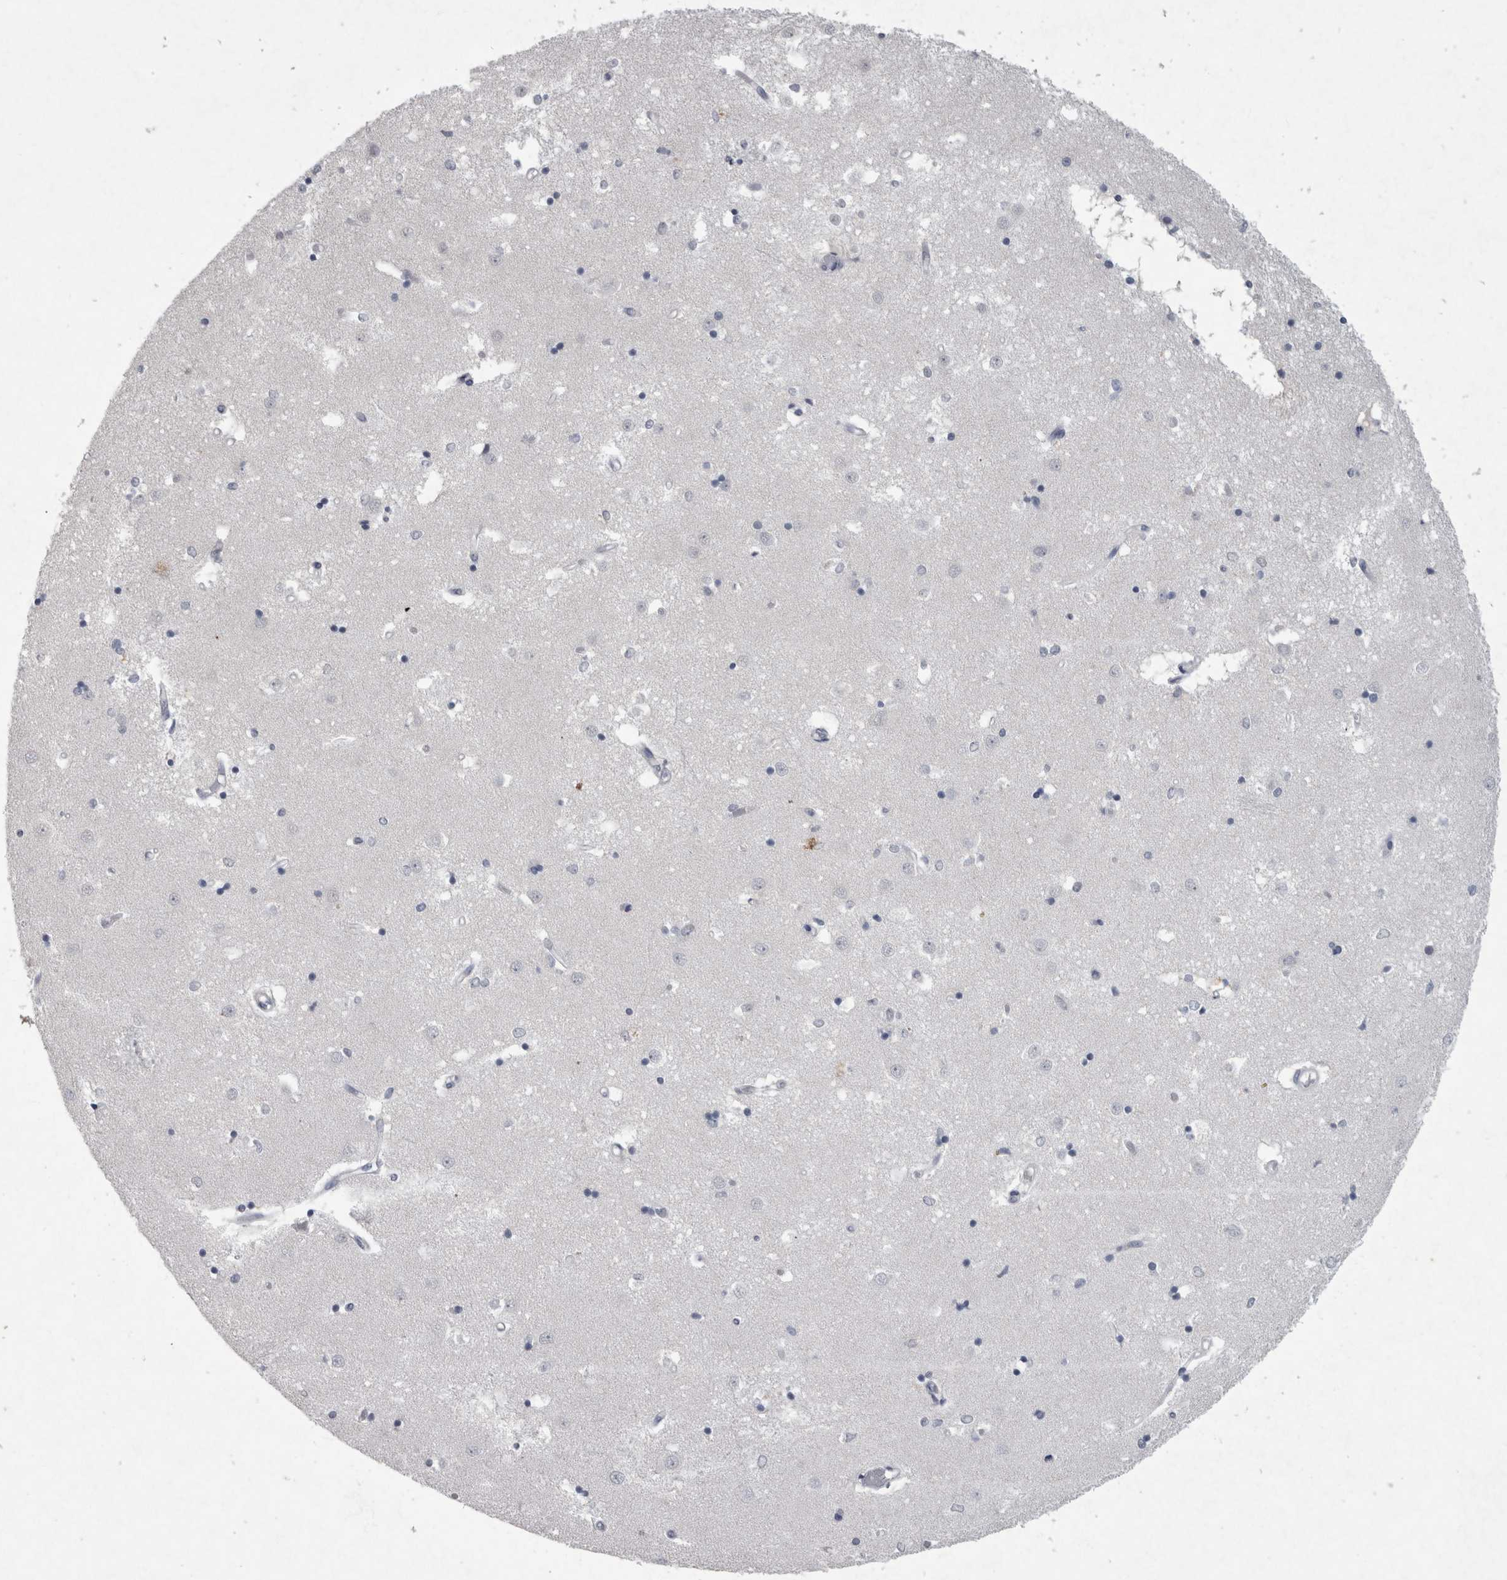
{"staining": {"intensity": "negative", "quantity": "none", "location": "none"}, "tissue": "caudate", "cell_type": "Glial cells", "image_type": "normal", "snomed": [{"axis": "morphology", "description": "Normal tissue, NOS"}, {"axis": "topography", "description": "Lateral ventricle wall"}], "caption": "This is an immunohistochemistry (IHC) micrograph of benign caudate. There is no positivity in glial cells.", "gene": "PDX1", "patient": {"sex": "male", "age": 45}}